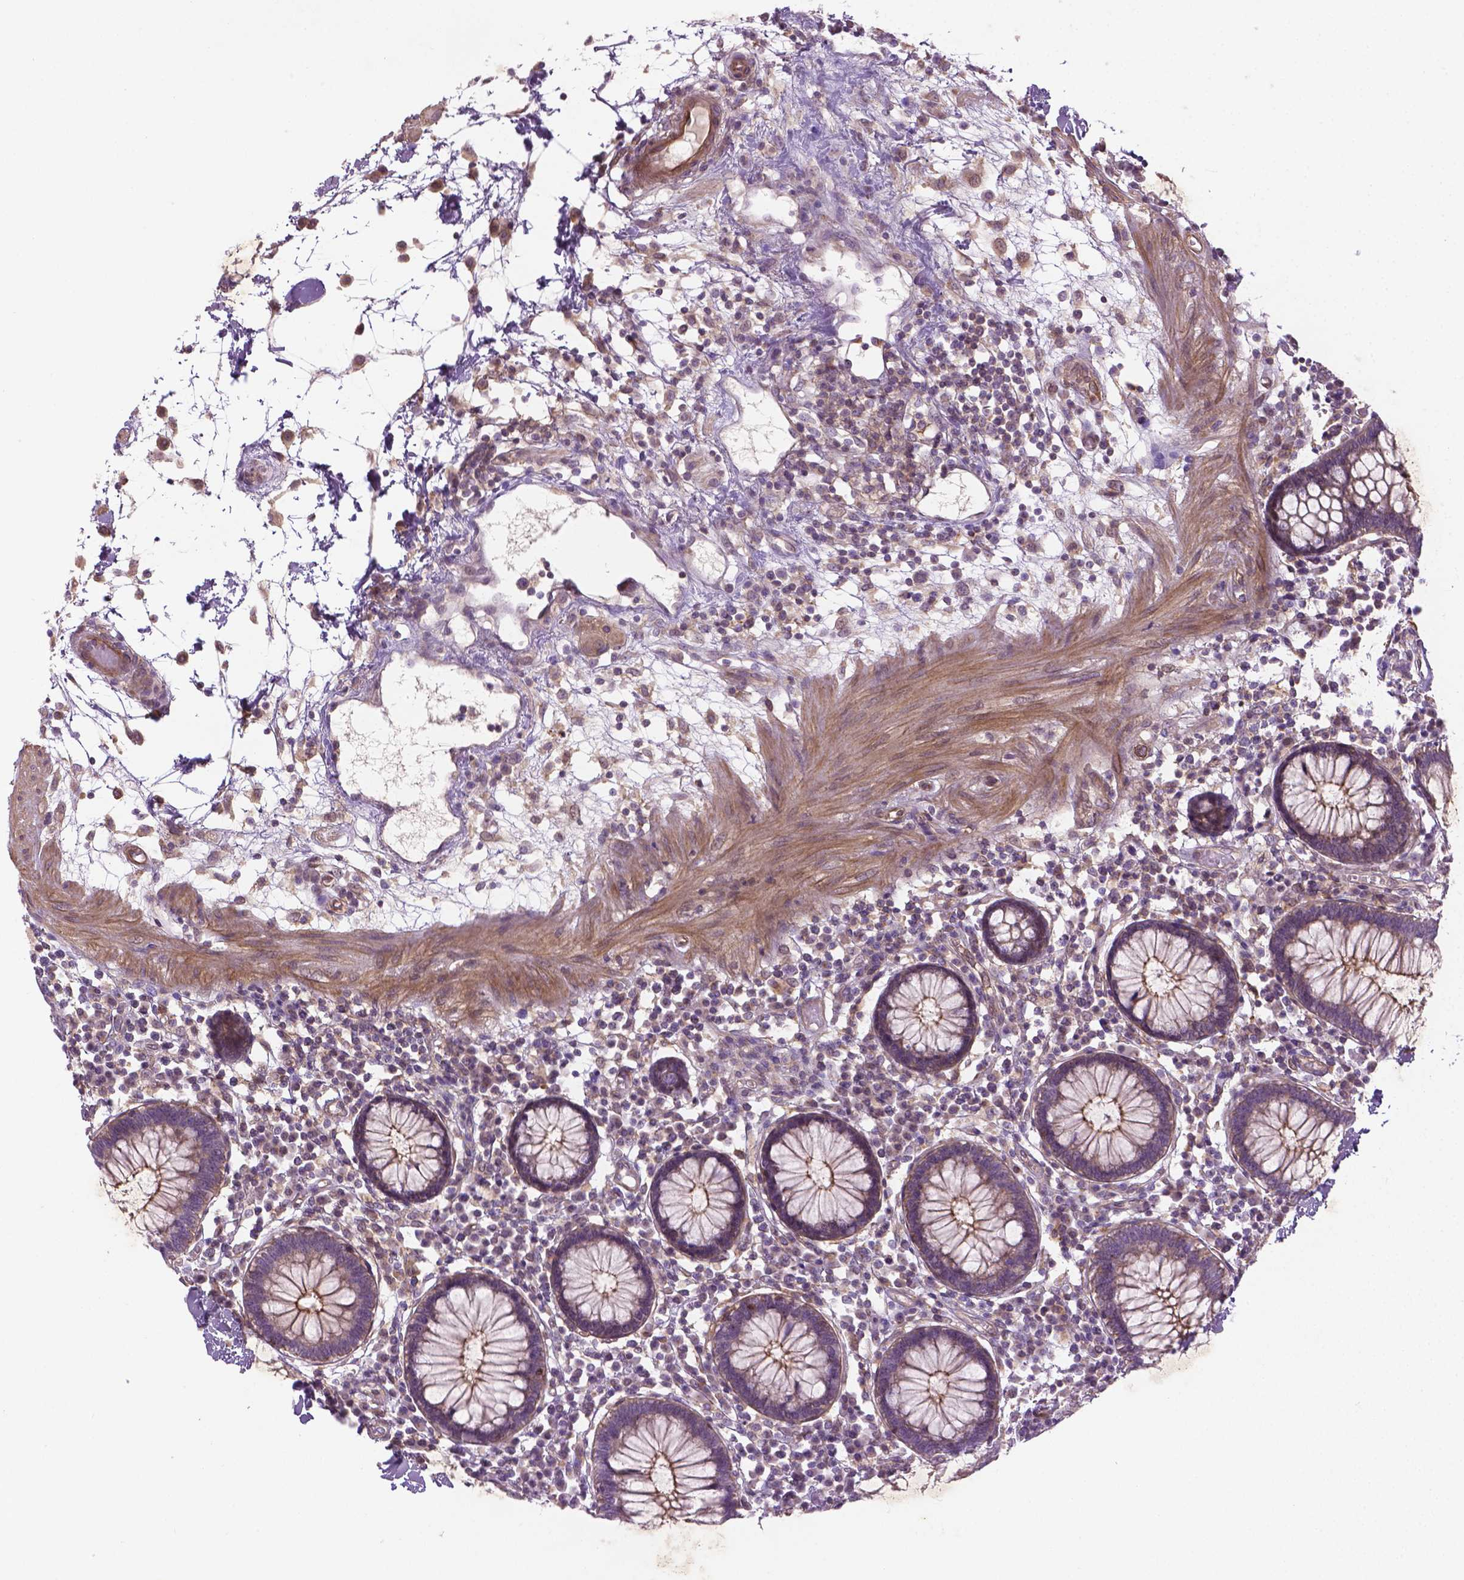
{"staining": {"intensity": "negative", "quantity": "none", "location": "none"}, "tissue": "colon", "cell_type": "Endothelial cells", "image_type": "normal", "snomed": [{"axis": "morphology", "description": "Normal tissue, NOS"}, {"axis": "morphology", "description": "Adenocarcinoma, NOS"}, {"axis": "topography", "description": "Colon"}], "caption": "This is an immunohistochemistry (IHC) histopathology image of unremarkable colon. There is no staining in endothelial cells.", "gene": "TCHP", "patient": {"sex": "male", "age": 83}}